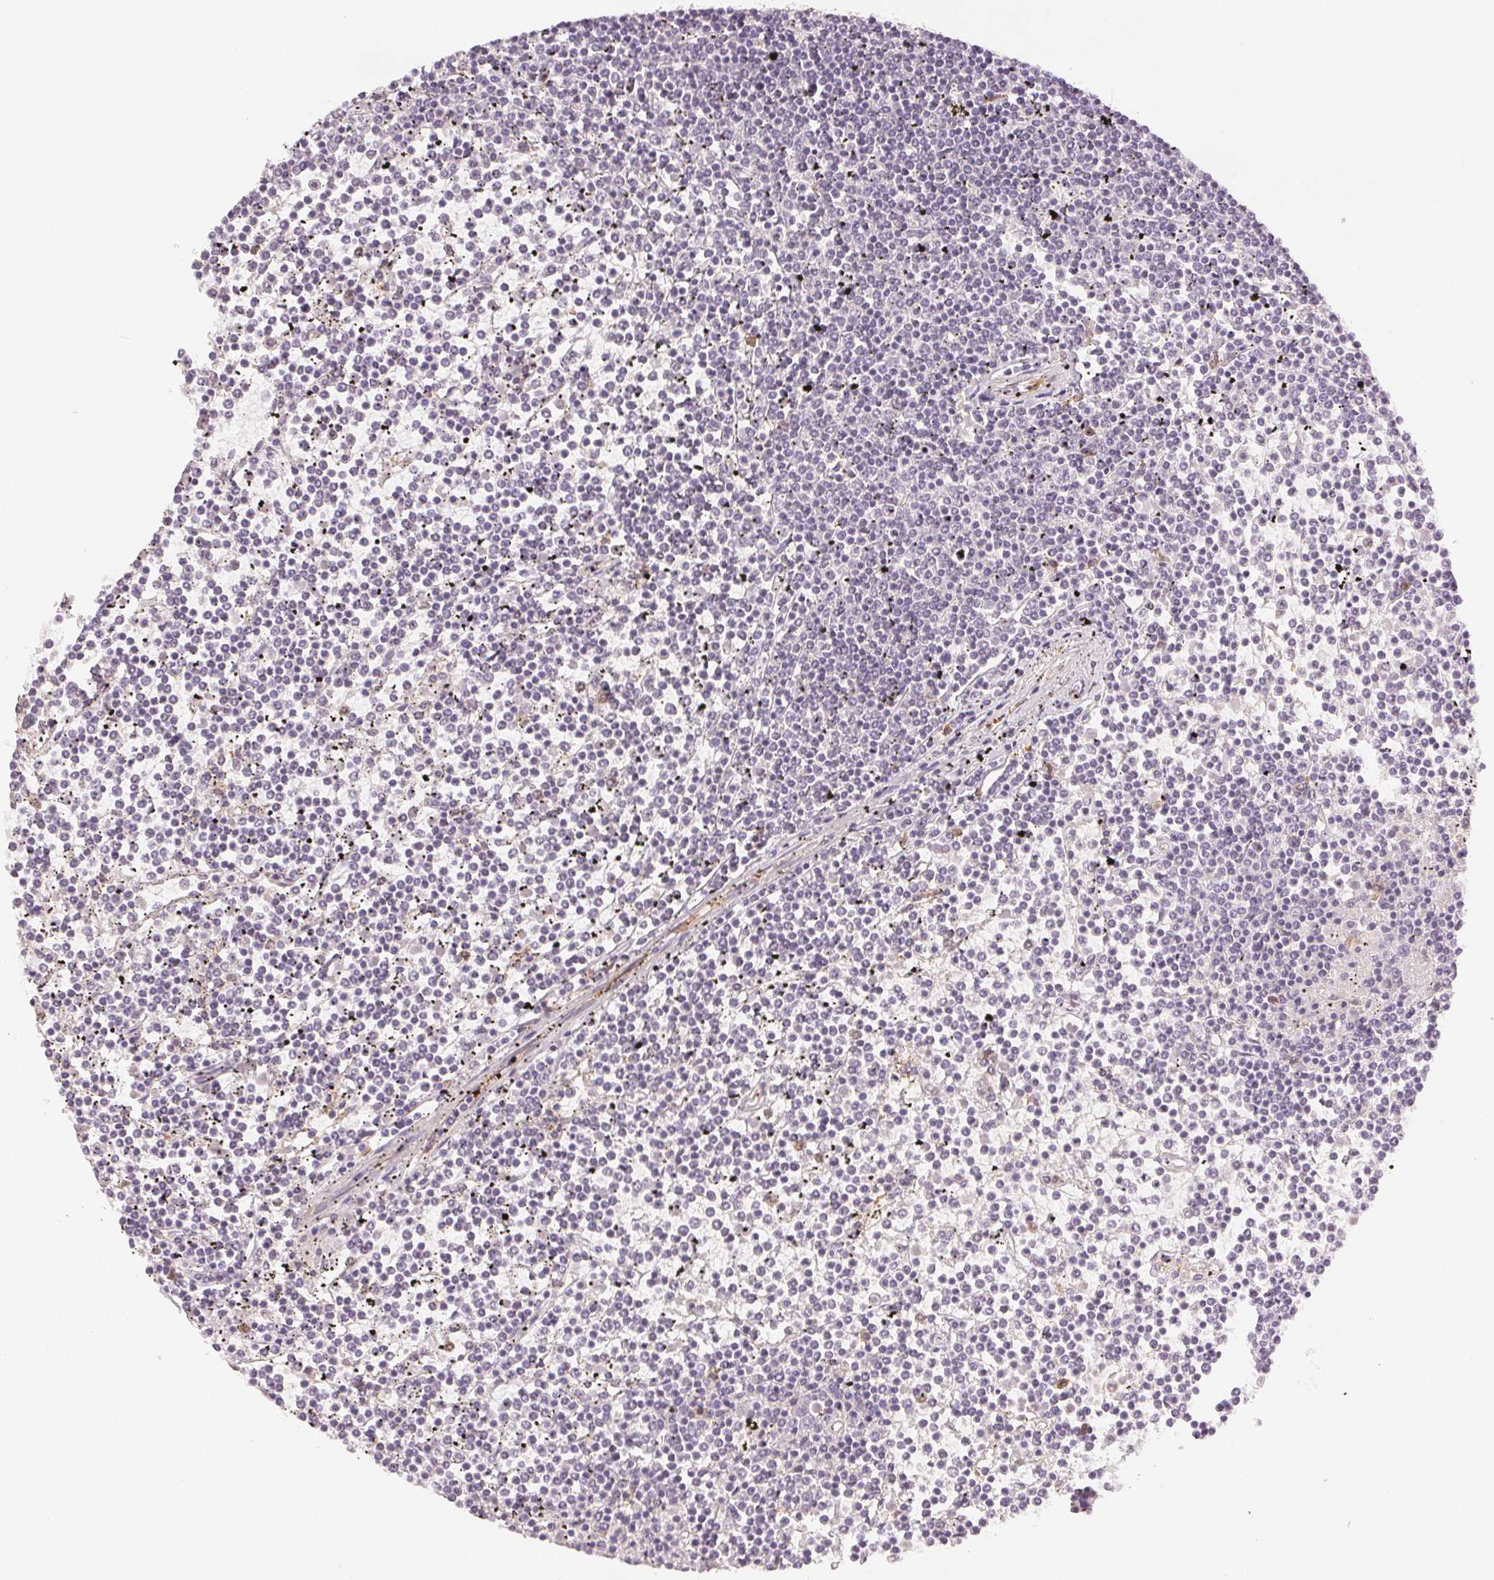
{"staining": {"intensity": "negative", "quantity": "none", "location": "none"}, "tissue": "lymphoma", "cell_type": "Tumor cells", "image_type": "cancer", "snomed": [{"axis": "morphology", "description": "Malignant lymphoma, non-Hodgkin's type, Low grade"}, {"axis": "topography", "description": "Spleen"}], "caption": "There is no significant expression in tumor cells of lymphoma.", "gene": "DIAPH2", "patient": {"sex": "female", "age": 19}}